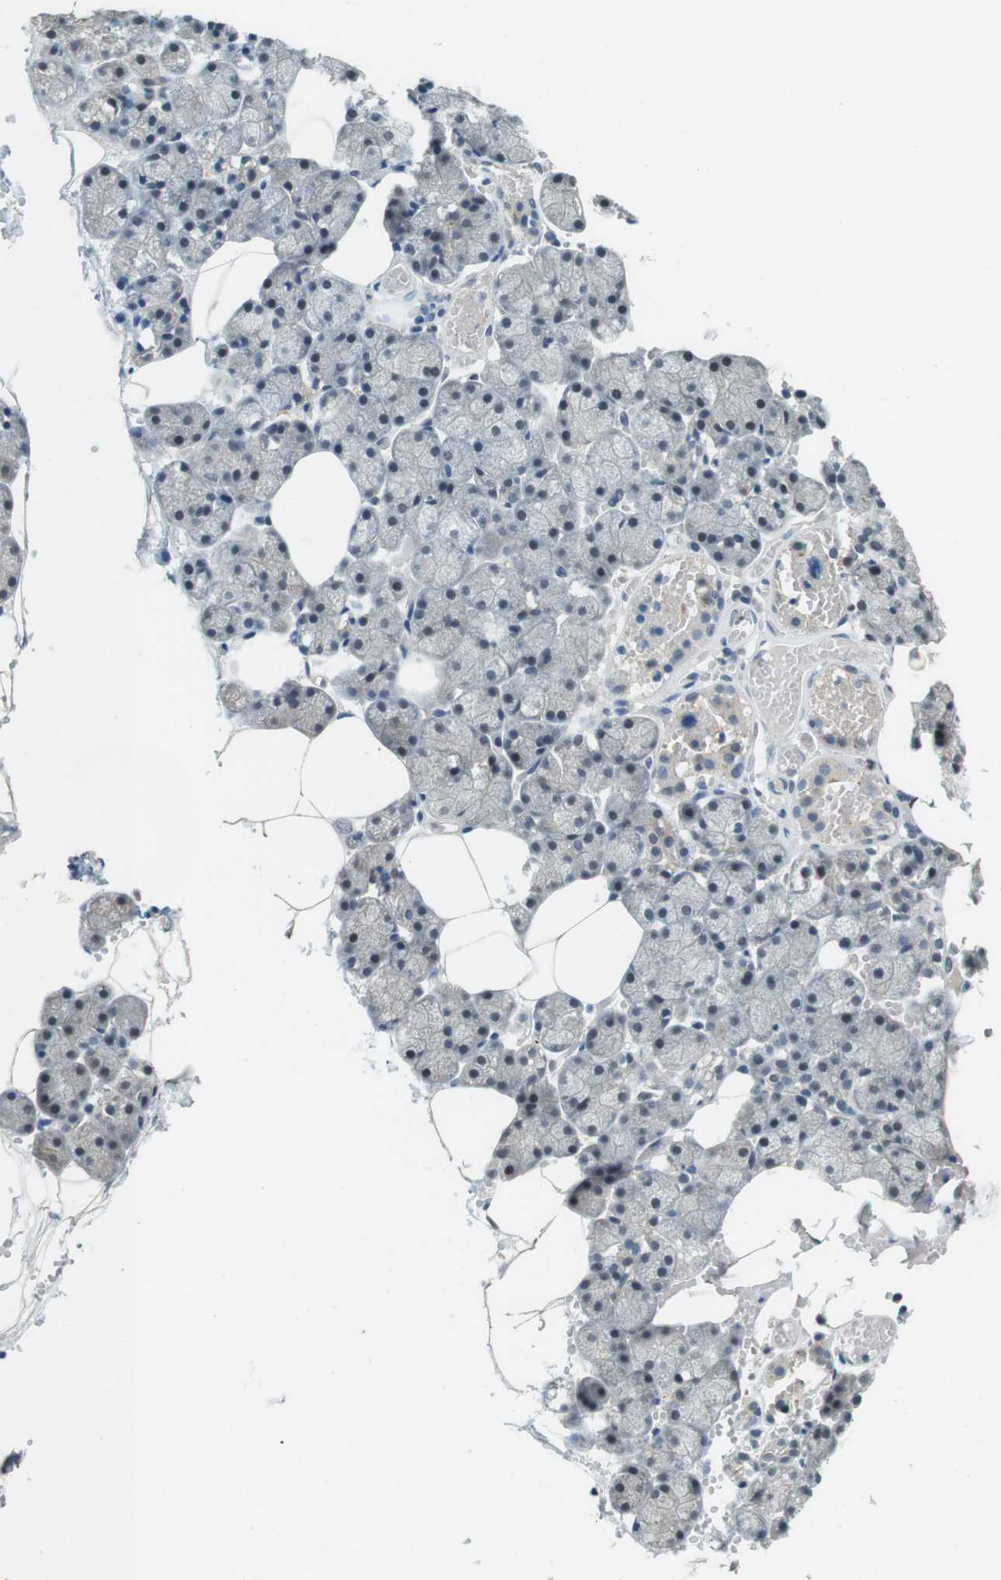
{"staining": {"intensity": "weak", "quantity": "<25%", "location": "cytoplasmic/membranous,nuclear"}, "tissue": "salivary gland", "cell_type": "Glandular cells", "image_type": "normal", "snomed": [{"axis": "morphology", "description": "Normal tissue, NOS"}, {"axis": "topography", "description": "Salivary gland"}], "caption": "A high-resolution image shows immunohistochemistry (IHC) staining of unremarkable salivary gland, which reveals no significant expression in glandular cells. (DAB (3,3'-diaminobenzidine) immunohistochemistry with hematoxylin counter stain).", "gene": "CDK14", "patient": {"sex": "male", "age": 62}}